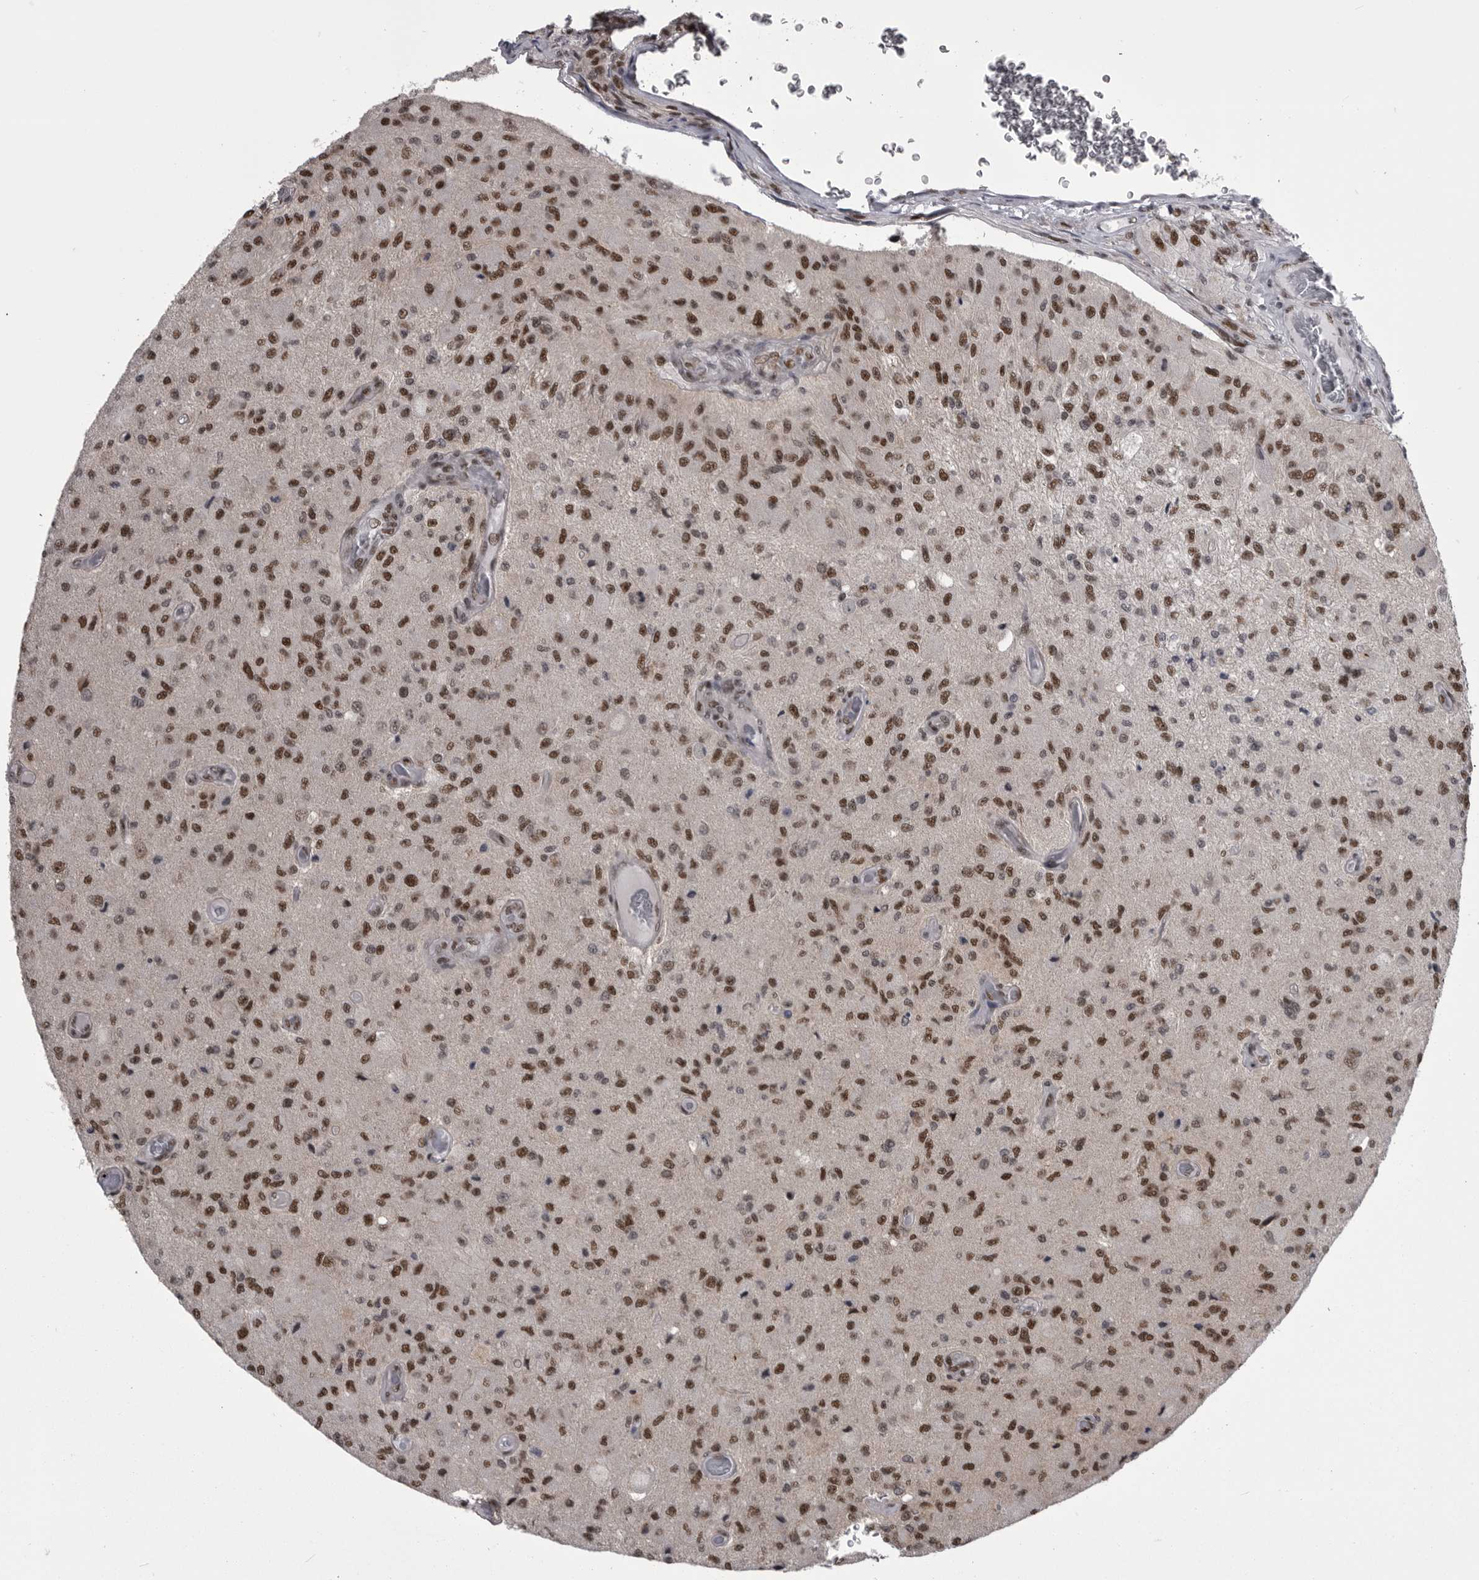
{"staining": {"intensity": "strong", "quantity": ">75%", "location": "nuclear"}, "tissue": "glioma", "cell_type": "Tumor cells", "image_type": "cancer", "snomed": [{"axis": "morphology", "description": "Normal tissue, NOS"}, {"axis": "morphology", "description": "Glioma, malignant, High grade"}, {"axis": "topography", "description": "Cerebral cortex"}], "caption": "DAB (3,3'-diaminobenzidine) immunohistochemical staining of malignant glioma (high-grade) reveals strong nuclear protein expression in about >75% of tumor cells. Ihc stains the protein in brown and the nuclei are stained blue.", "gene": "MEPCE", "patient": {"sex": "male", "age": 77}}